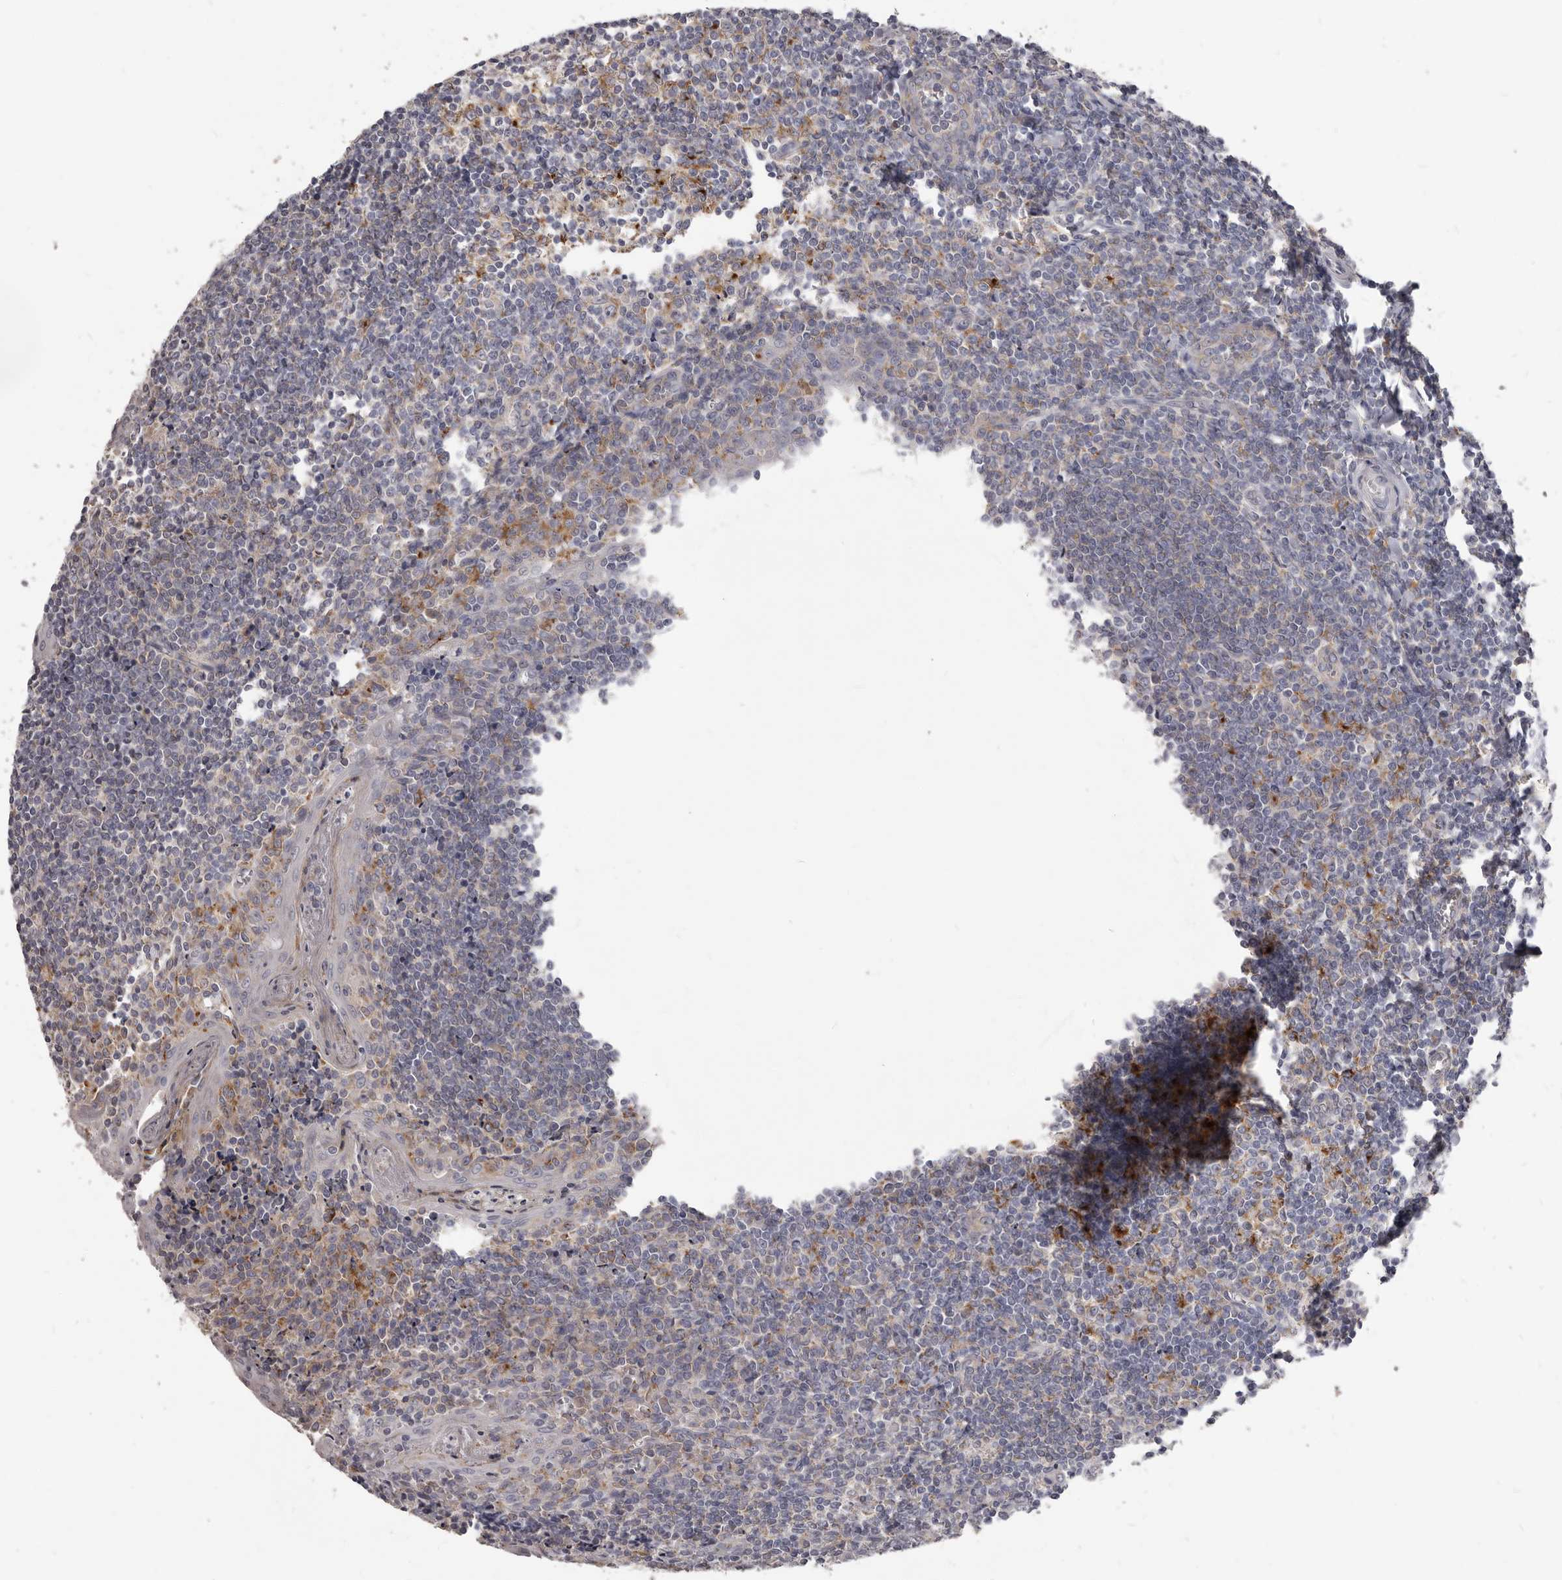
{"staining": {"intensity": "moderate", "quantity": "<25%", "location": "cytoplasmic/membranous"}, "tissue": "tonsil", "cell_type": "Germinal center cells", "image_type": "normal", "snomed": [{"axis": "morphology", "description": "Normal tissue, NOS"}, {"axis": "topography", "description": "Tonsil"}], "caption": "Approximately <25% of germinal center cells in benign tonsil demonstrate moderate cytoplasmic/membranous protein expression as visualized by brown immunohistochemical staining.", "gene": "PI4K2A", "patient": {"sex": "male", "age": 27}}